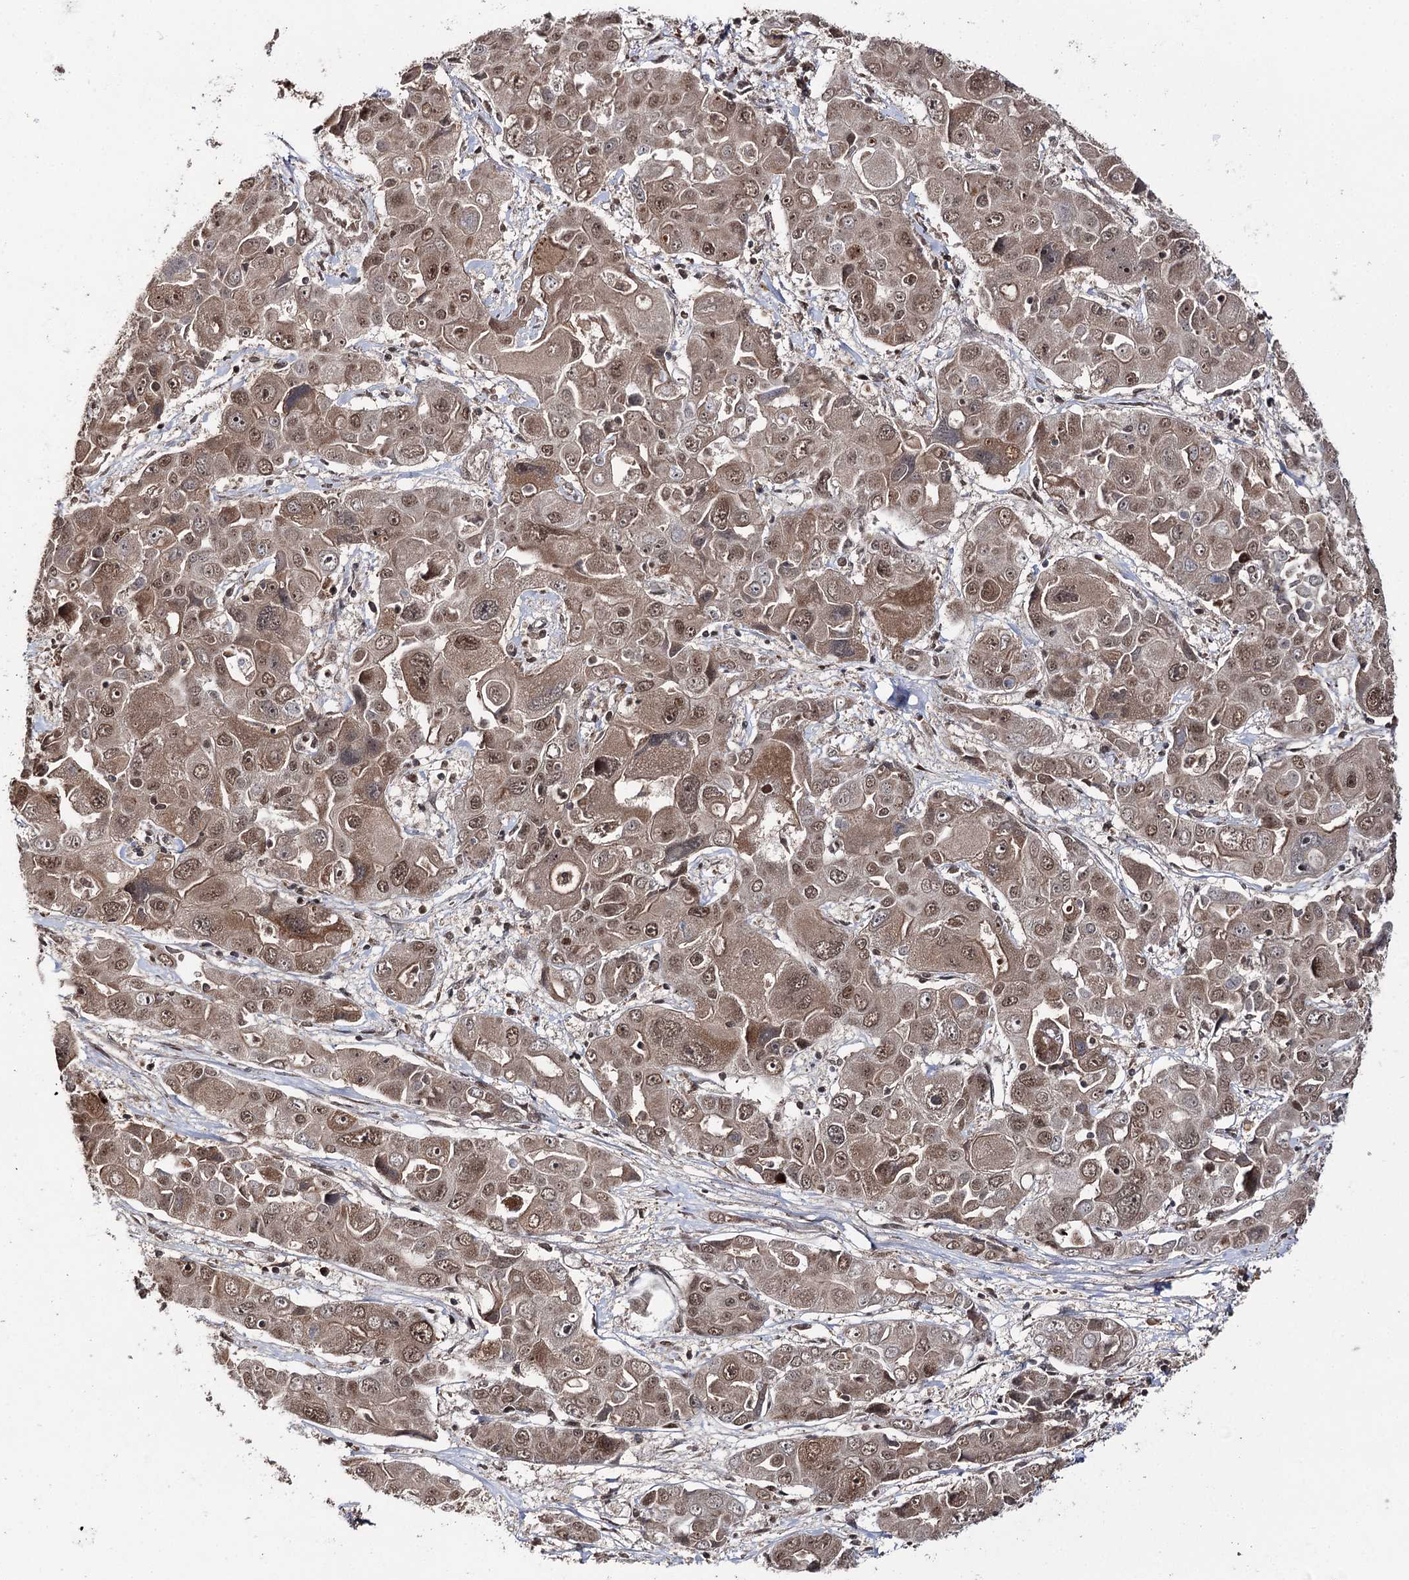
{"staining": {"intensity": "moderate", "quantity": ">75%", "location": "cytoplasmic/membranous,nuclear"}, "tissue": "liver cancer", "cell_type": "Tumor cells", "image_type": "cancer", "snomed": [{"axis": "morphology", "description": "Cholangiocarcinoma"}, {"axis": "topography", "description": "Liver"}], "caption": "Liver cancer tissue displays moderate cytoplasmic/membranous and nuclear expression in about >75% of tumor cells The staining was performed using DAB to visualize the protein expression in brown, while the nuclei were stained in blue with hematoxylin (Magnification: 20x).", "gene": "FAM53B", "patient": {"sex": "male", "age": 67}}